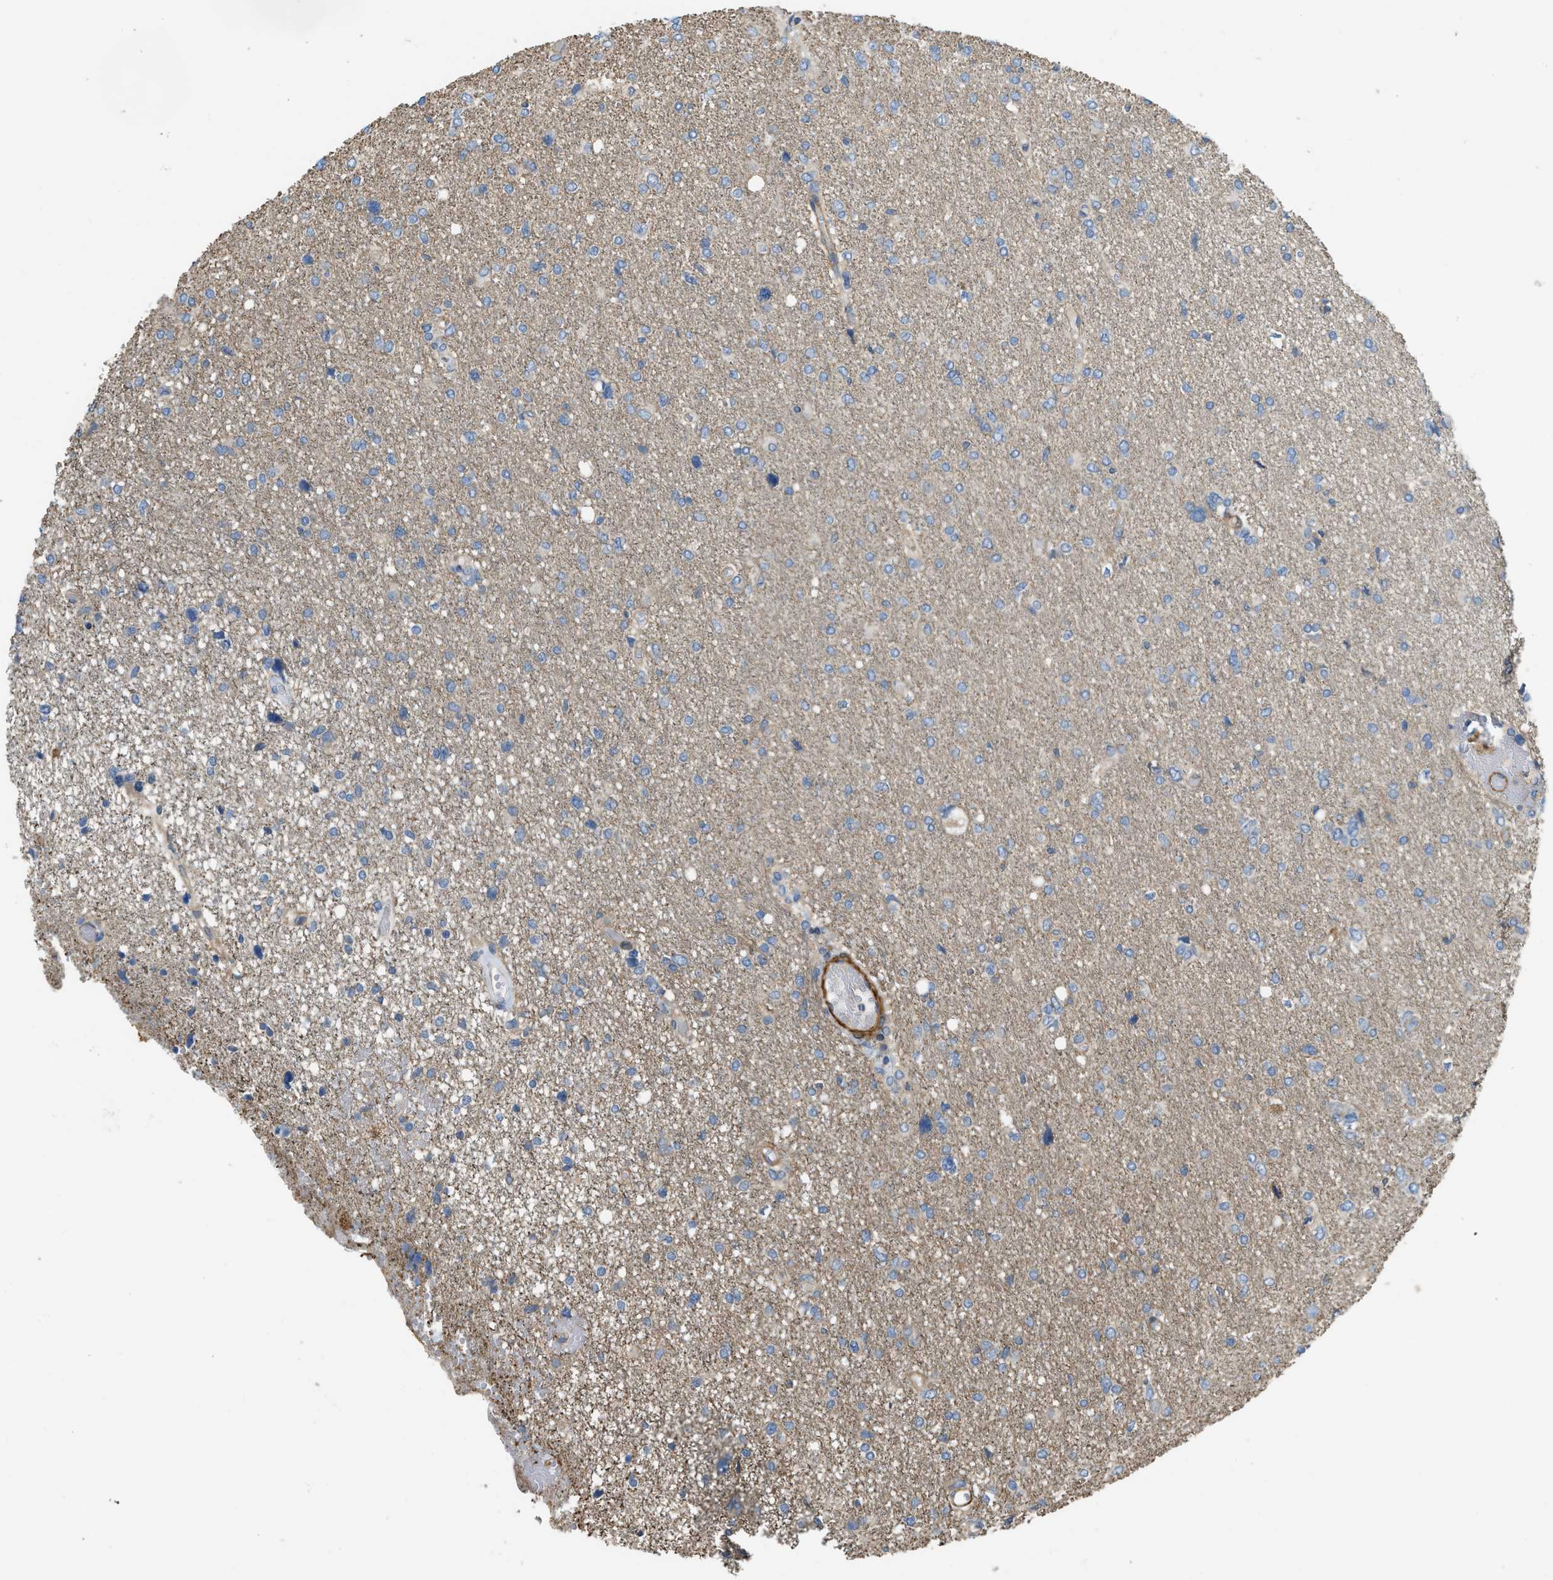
{"staining": {"intensity": "negative", "quantity": "none", "location": "none"}, "tissue": "glioma", "cell_type": "Tumor cells", "image_type": "cancer", "snomed": [{"axis": "morphology", "description": "Glioma, malignant, High grade"}, {"axis": "topography", "description": "Brain"}], "caption": "Protein analysis of malignant glioma (high-grade) exhibits no significant staining in tumor cells.", "gene": "BTN3A2", "patient": {"sex": "female", "age": 59}}